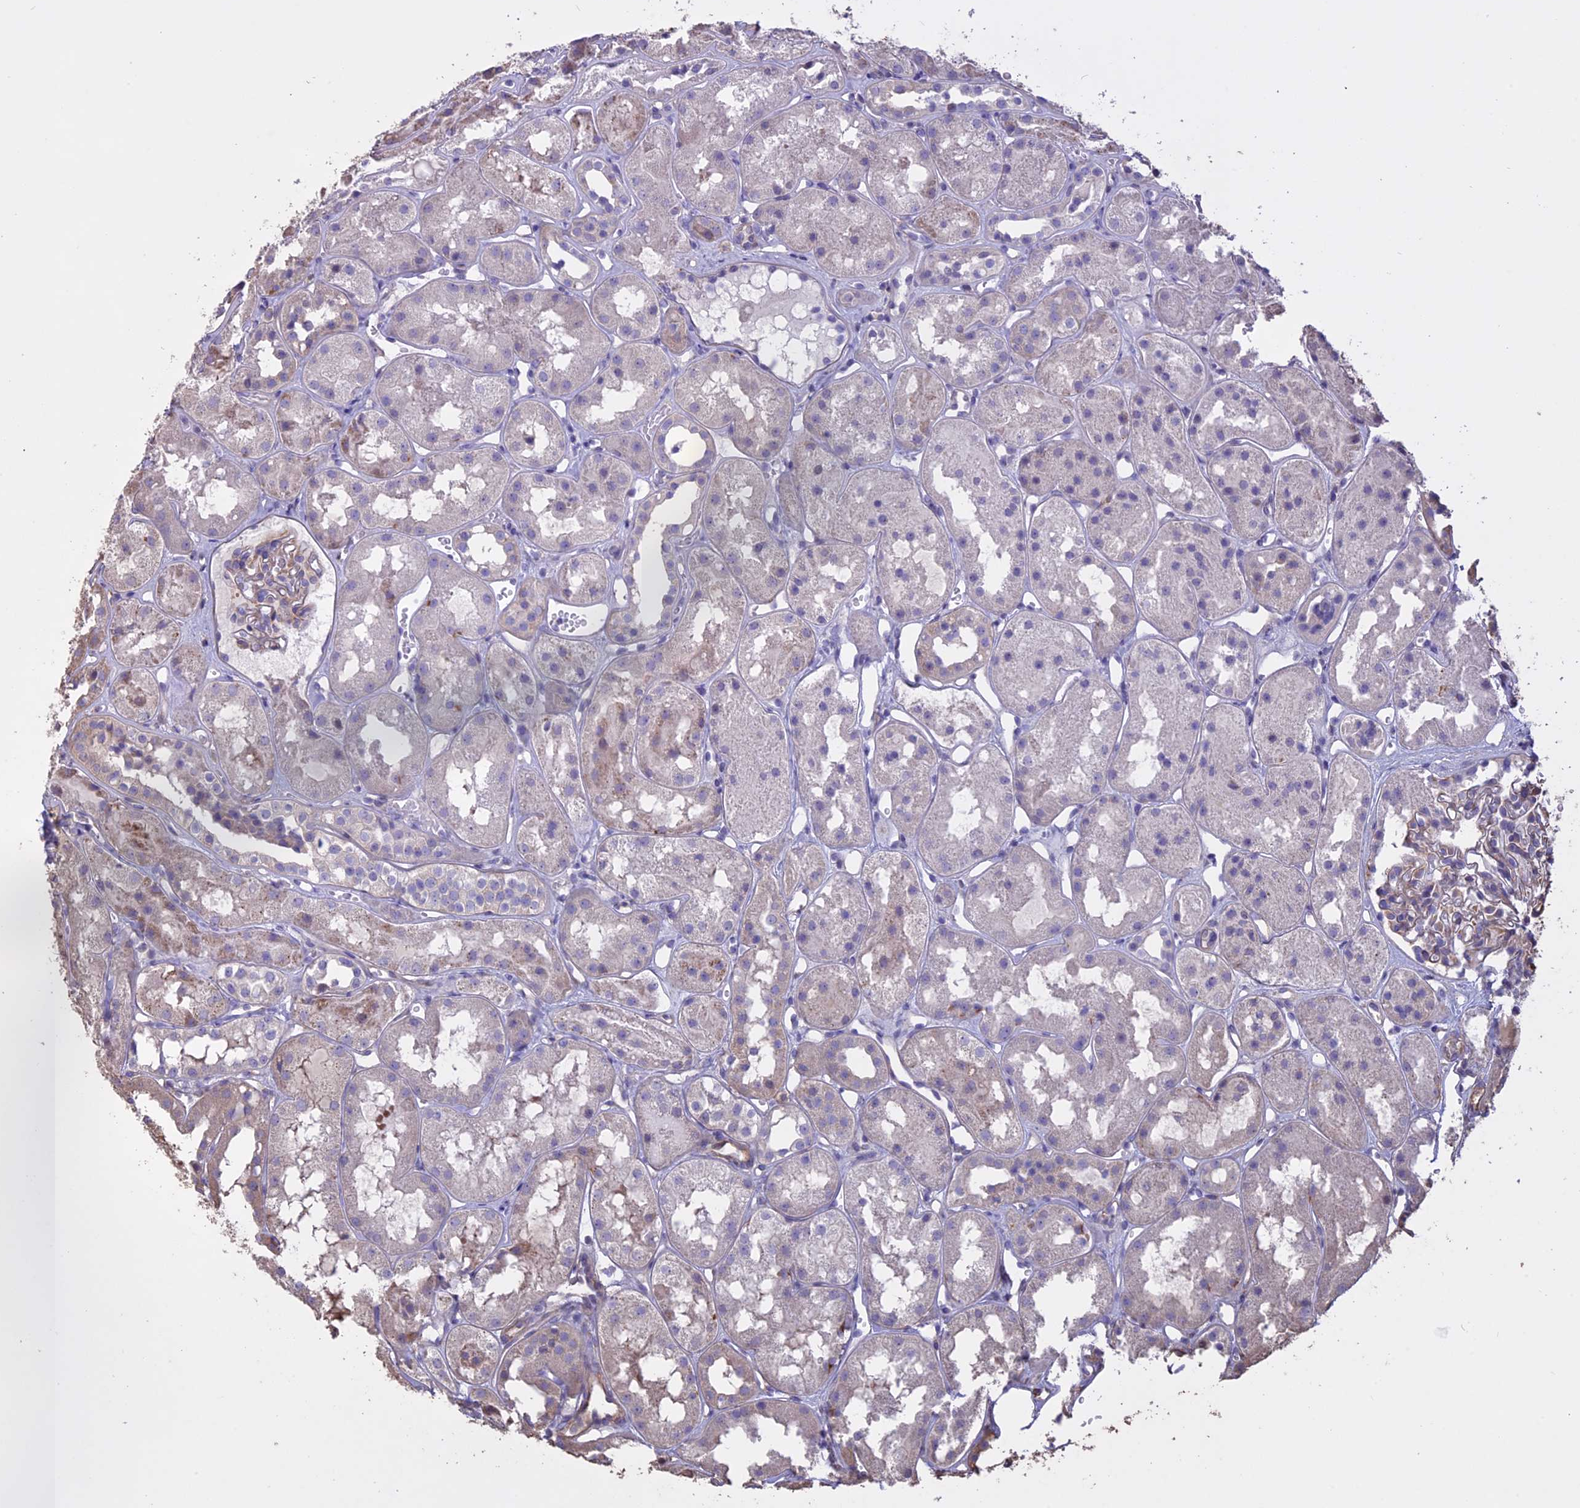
{"staining": {"intensity": "negative", "quantity": "none", "location": "none"}, "tissue": "kidney", "cell_type": "Cells in glomeruli", "image_type": "normal", "snomed": [{"axis": "morphology", "description": "Normal tissue, NOS"}, {"axis": "topography", "description": "Kidney"}], "caption": "This is an IHC histopathology image of benign kidney. There is no positivity in cells in glomeruli.", "gene": "CCDC148", "patient": {"sex": "male", "age": 16}}